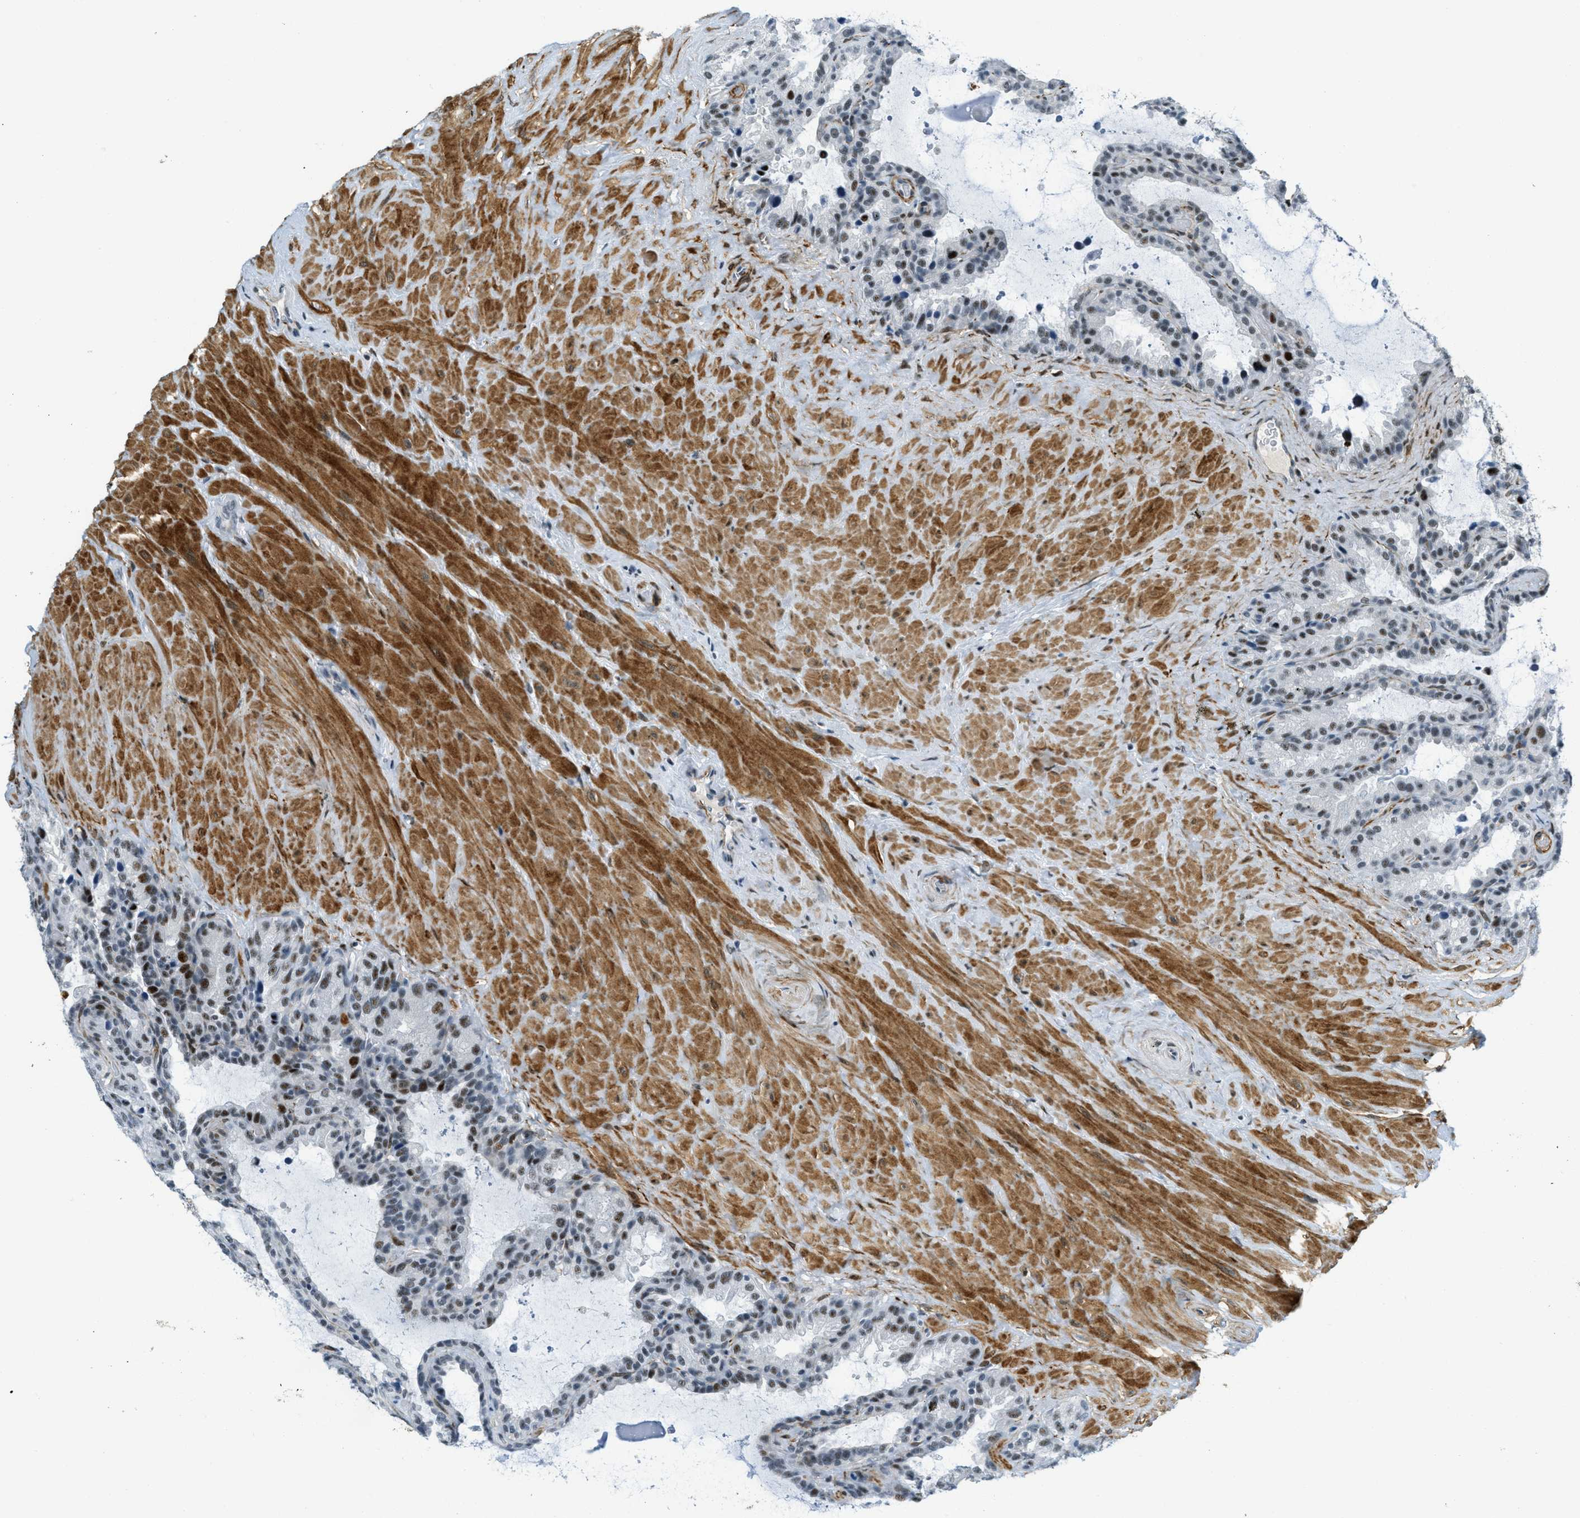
{"staining": {"intensity": "moderate", "quantity": ">75%", "location": "nuclear"}, "tissue": "seminal vesicle", "cell_type": "Glandular cells", "image_type": "normal", "snomed": [{"axis": "morphology", "description": "Normal tissue, NOS"}, {"axis": "topography", "description": "Seminal veicle"}], "caption": "Immunohistochemical staining of normal seminal vesicle displays medium levels of moderate nuclear positivity in about >75% of glandular cells. The protein is stained brown, and the nuclei are stained in blue (DAB (3,3'-diaminobenzidine) IHC with brightfield microscopy, high magnification).", "gene": "ZDHHC23", "patient": {"sex": "male", "age": 46}}